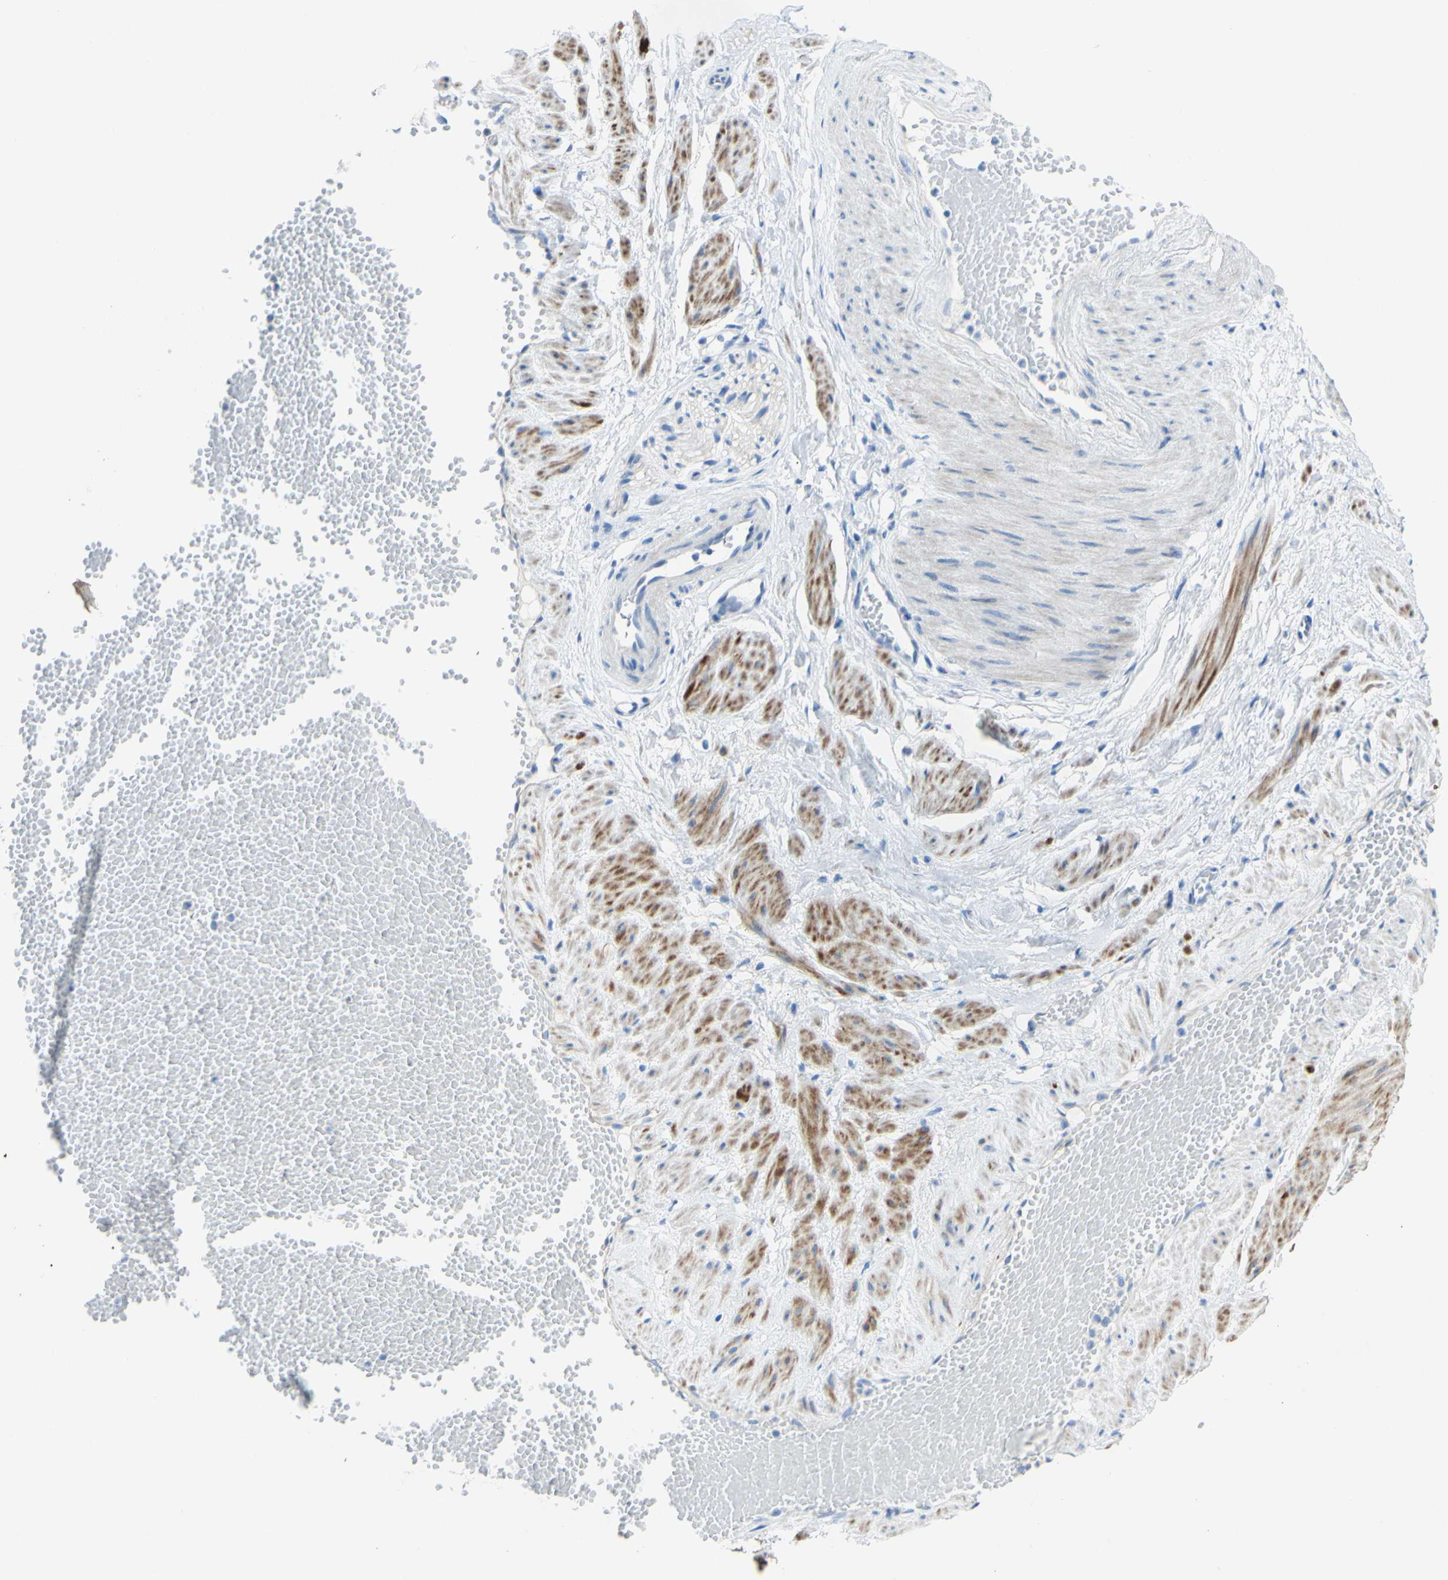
{"staining": {"intensity": "negative", "quantity": "none", "location": "none"}, "tissue": "adipose tissue", "cell_type": "Adipocytes", "image_type": "normal", "snomed": [{"axis": "morphology", "description": "Normal tissue, NOS"}, {"axis": "topography", "description": "Soft tissue"}, {"axis": "topography", "description": "Vascular tissue"}], "caption": "Immunohistochemical staining of normal adipose tissue reveals no significant staining in adipocytes. (DAB (3,3'-diaminobenzidine) immunohistochemistry visualized using brightfield microscopy, high magnification).", "gene": "DSC2", "patient": {"sex": "female", "age": 35}}